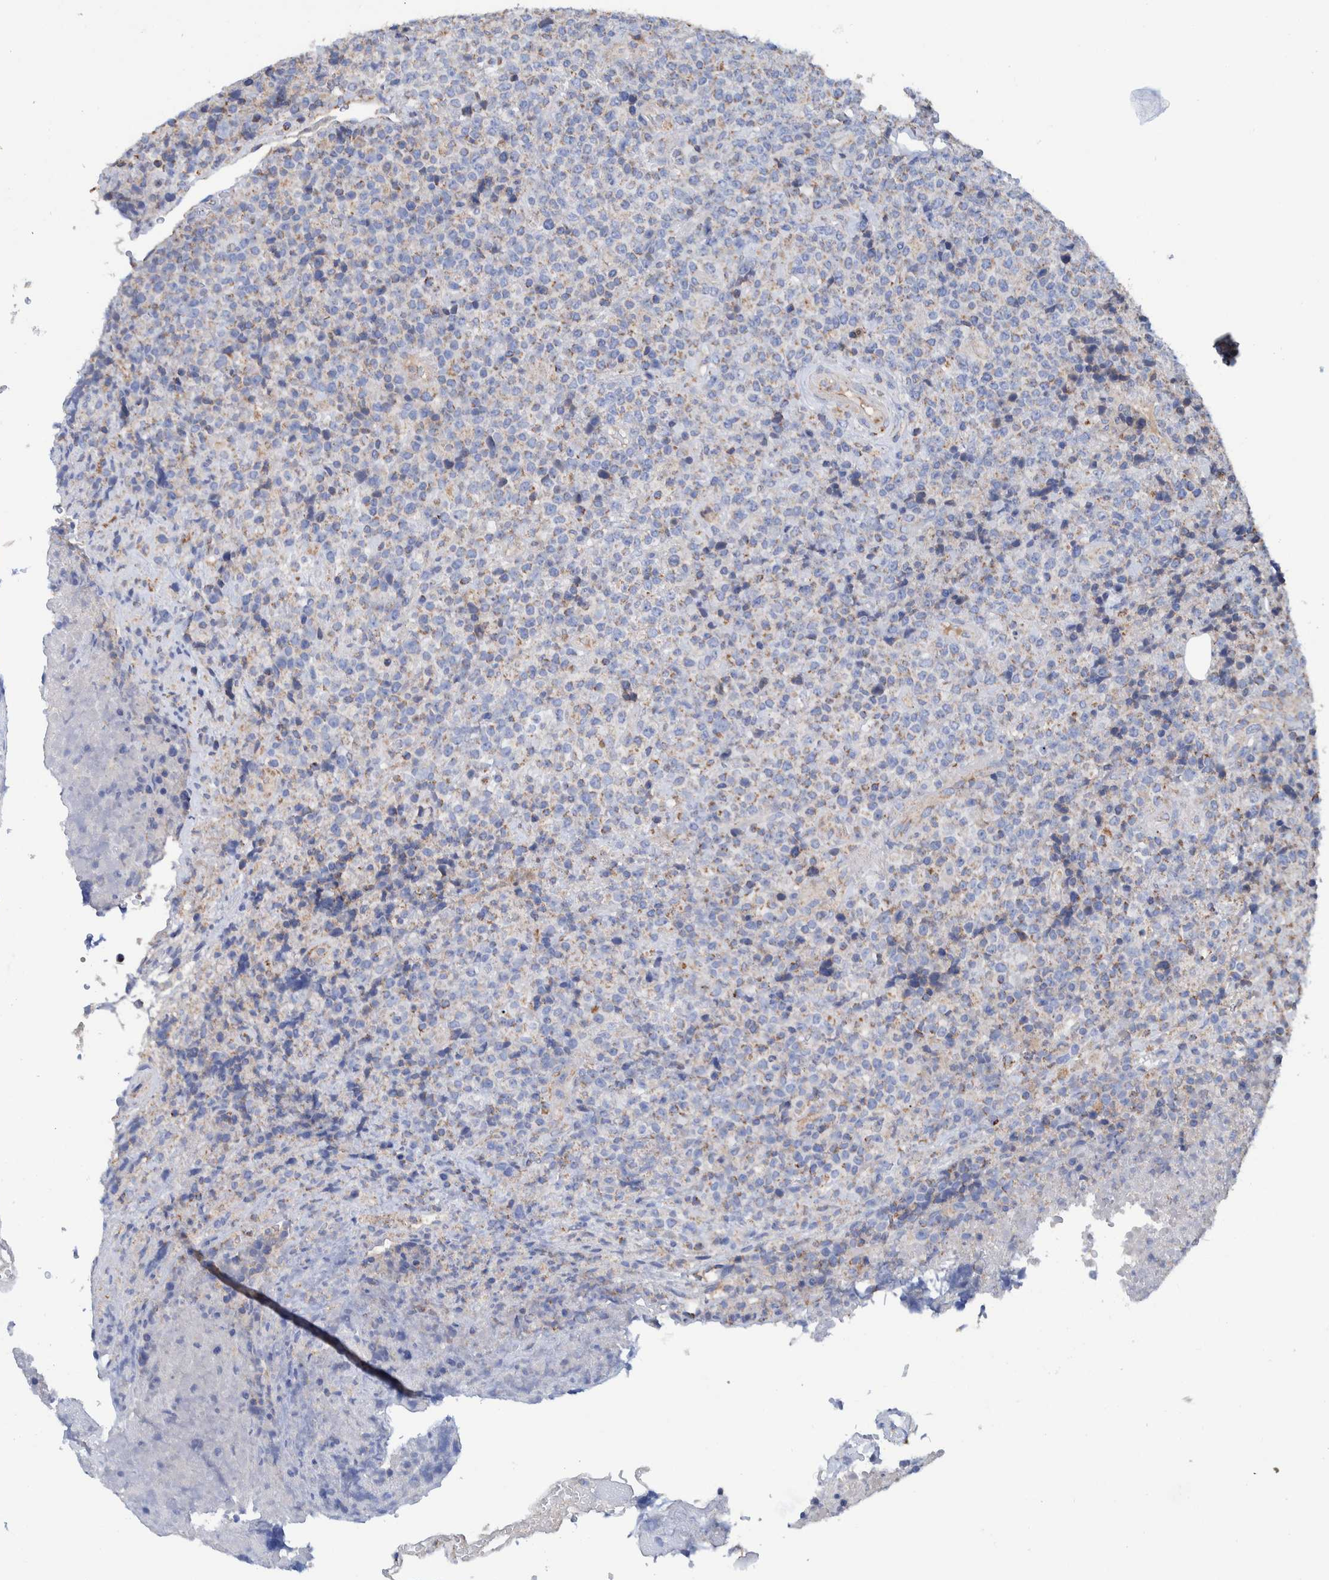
{"staining": {"intensity": "weak", "quantity": "<25%", "location": "cytoplasmic/membranous"}, "tissue": "lymphoma", "cell_type": "Tumor cells", "image_type": "cancer", "snomed": [{"axis": "morphology", "description": "Malignant lymphoma, non-Hodgkin's type, High grade"}, {"axis": "topography", "description": "Lymph node"}], "caption": "This photomicrograph is of malignant lymphoma, non-Hodgkin's type (high-grade) stained with IHC to label a protein in brown with the nuclei are counter-stained blue. There is no expression in tumor cells. (DAB immunohistochemistry with hematoxylin counter stain).", "gene": "DECR1", "patient": {"sex": "male", "age": 13}}